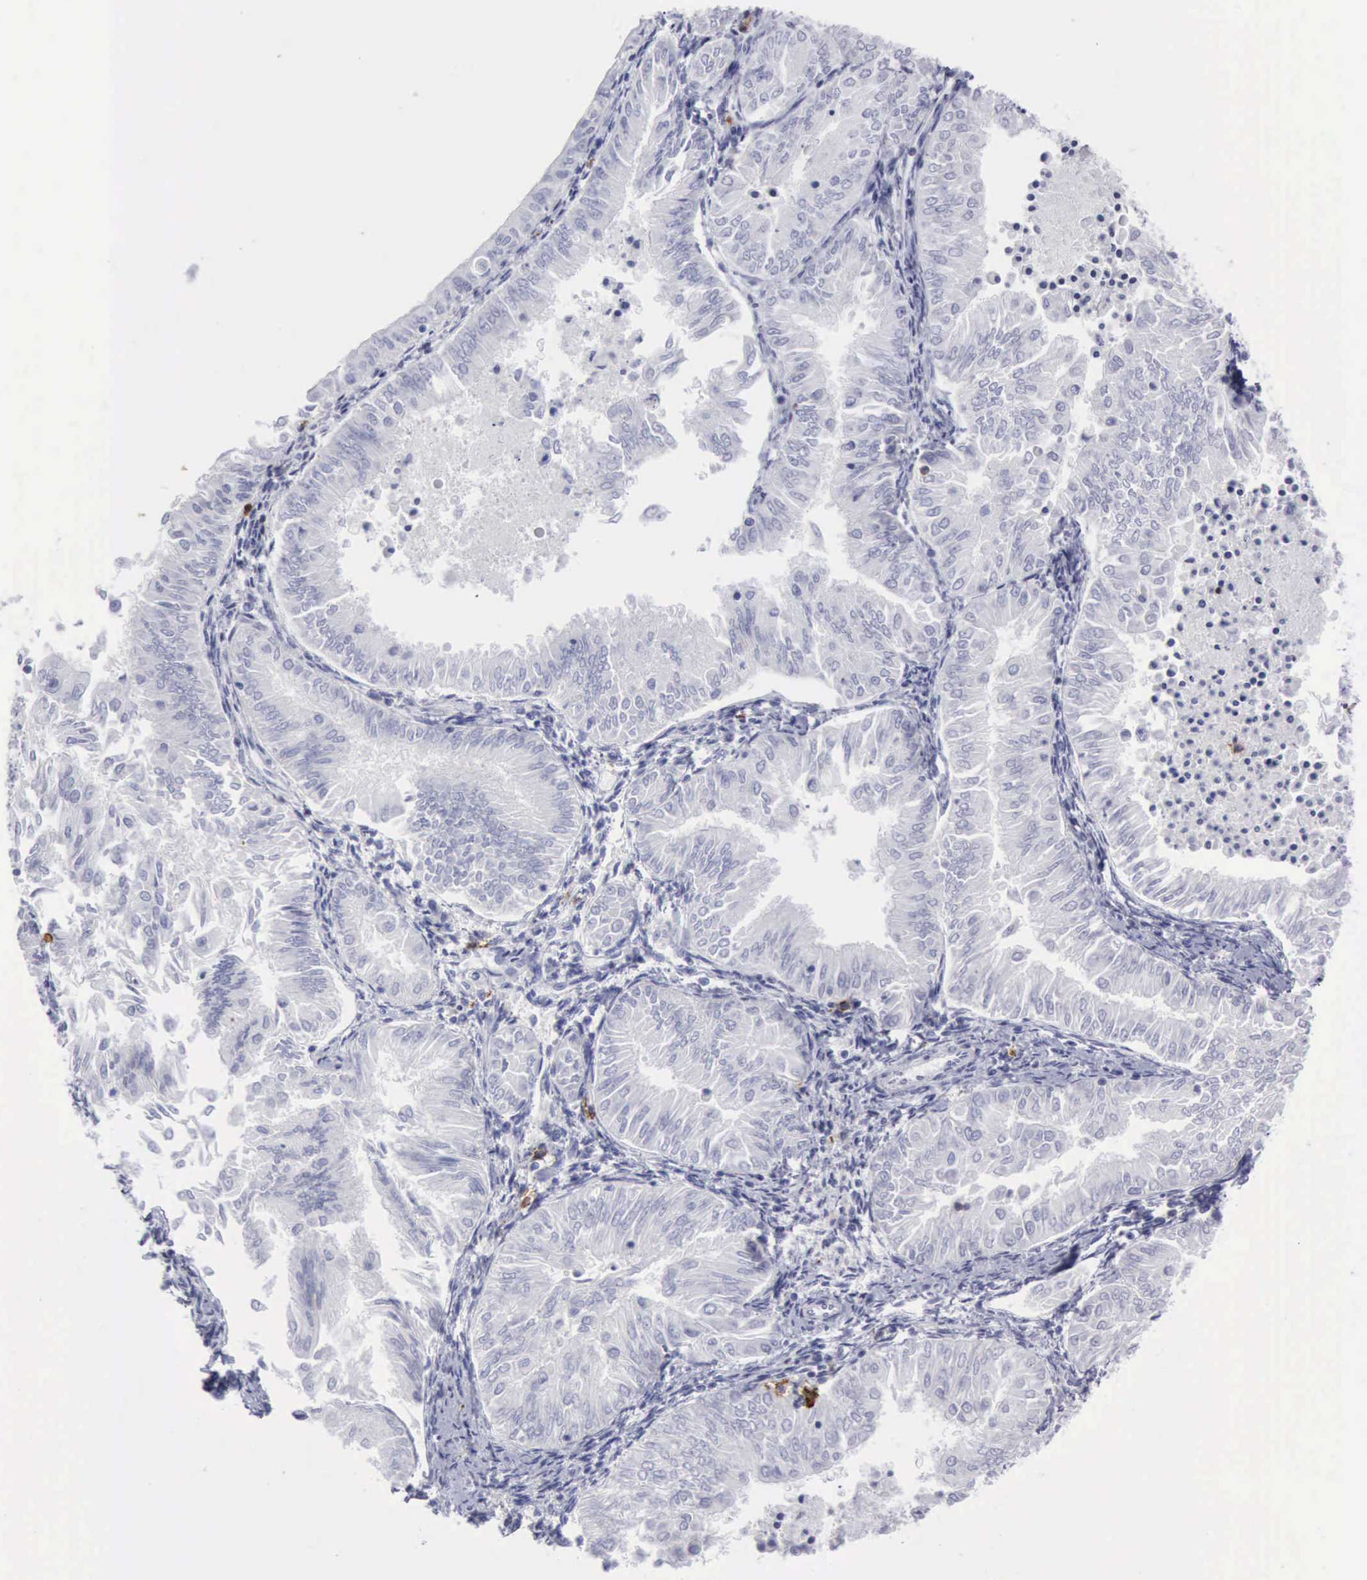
{"staining": {"intensity": "negative", "quantity": "none", "location": "none"}, "tissue": "endometrial cancer", "cell_type": "Tumor cells", "image_type": "cancer", "snomed": [{"axis": "morphology", "description": "Adenocarcinoma, NOS"}, {"axis": "topography", "description": "Endometrium"}], "caption": "Tumor cells are negative for protein expression in human endometrial cancer. (DAB (3,3'-diaminobenzidine) immunohistochemistry (IHC), high magnification).", "gene": "NCAM1", "patient": {"sex": "female", "age": 53}}